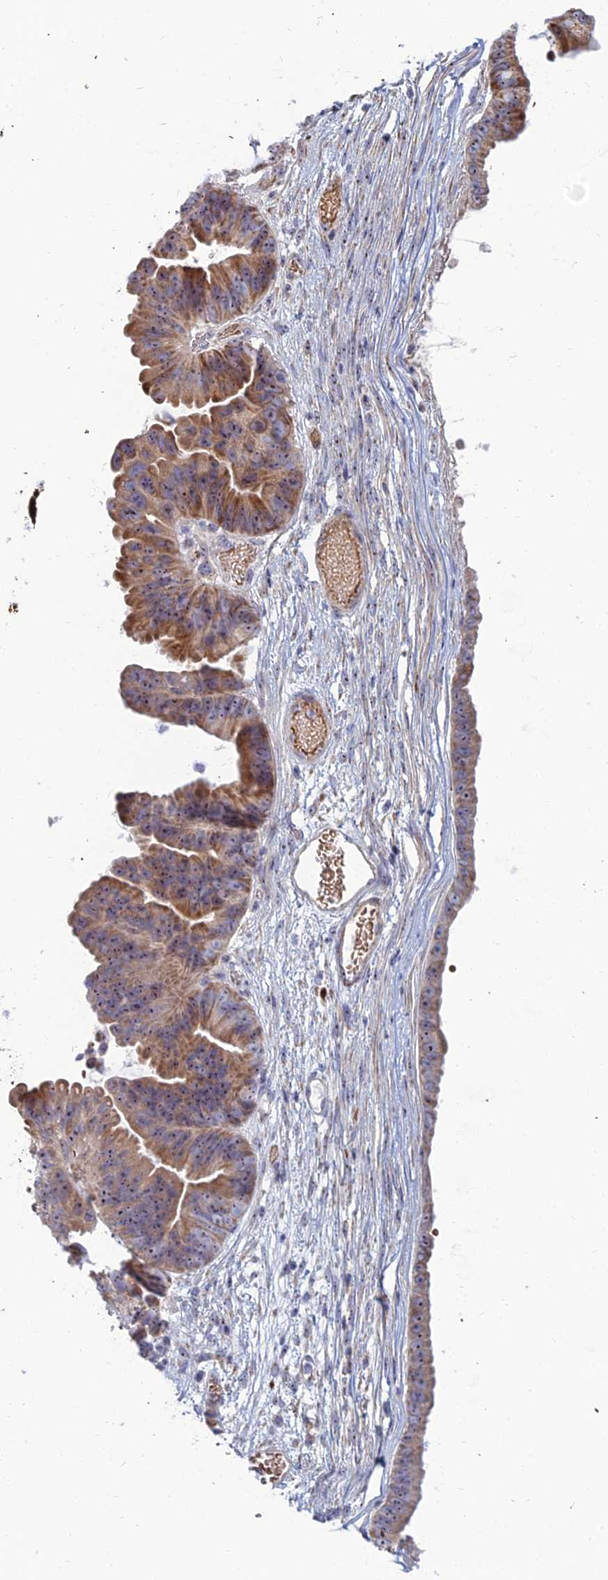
{"staining": {"intensity": "moderate", "quantity": ">75%", "location": "cytoplasmic/membranous"}, "tissue": "ovarian cancer", "cell_type": "Tumor cells", "image_type": "cancer", "snomed": [{"axis": "morphology", "description": "Cystadenocarcinoma, mucinous, NOS"}, {"axis": "topography", "description": "Ovary"}], "caption": "Human mucinous cystadenocarcinoma (ovarian) stained with a brown dye reveals moderate cytoplasmic/membranous positive expression in about >75% of tumor cells.", "gene": "SLC35F4", "patient": {"sex": "female", "age": 61}}